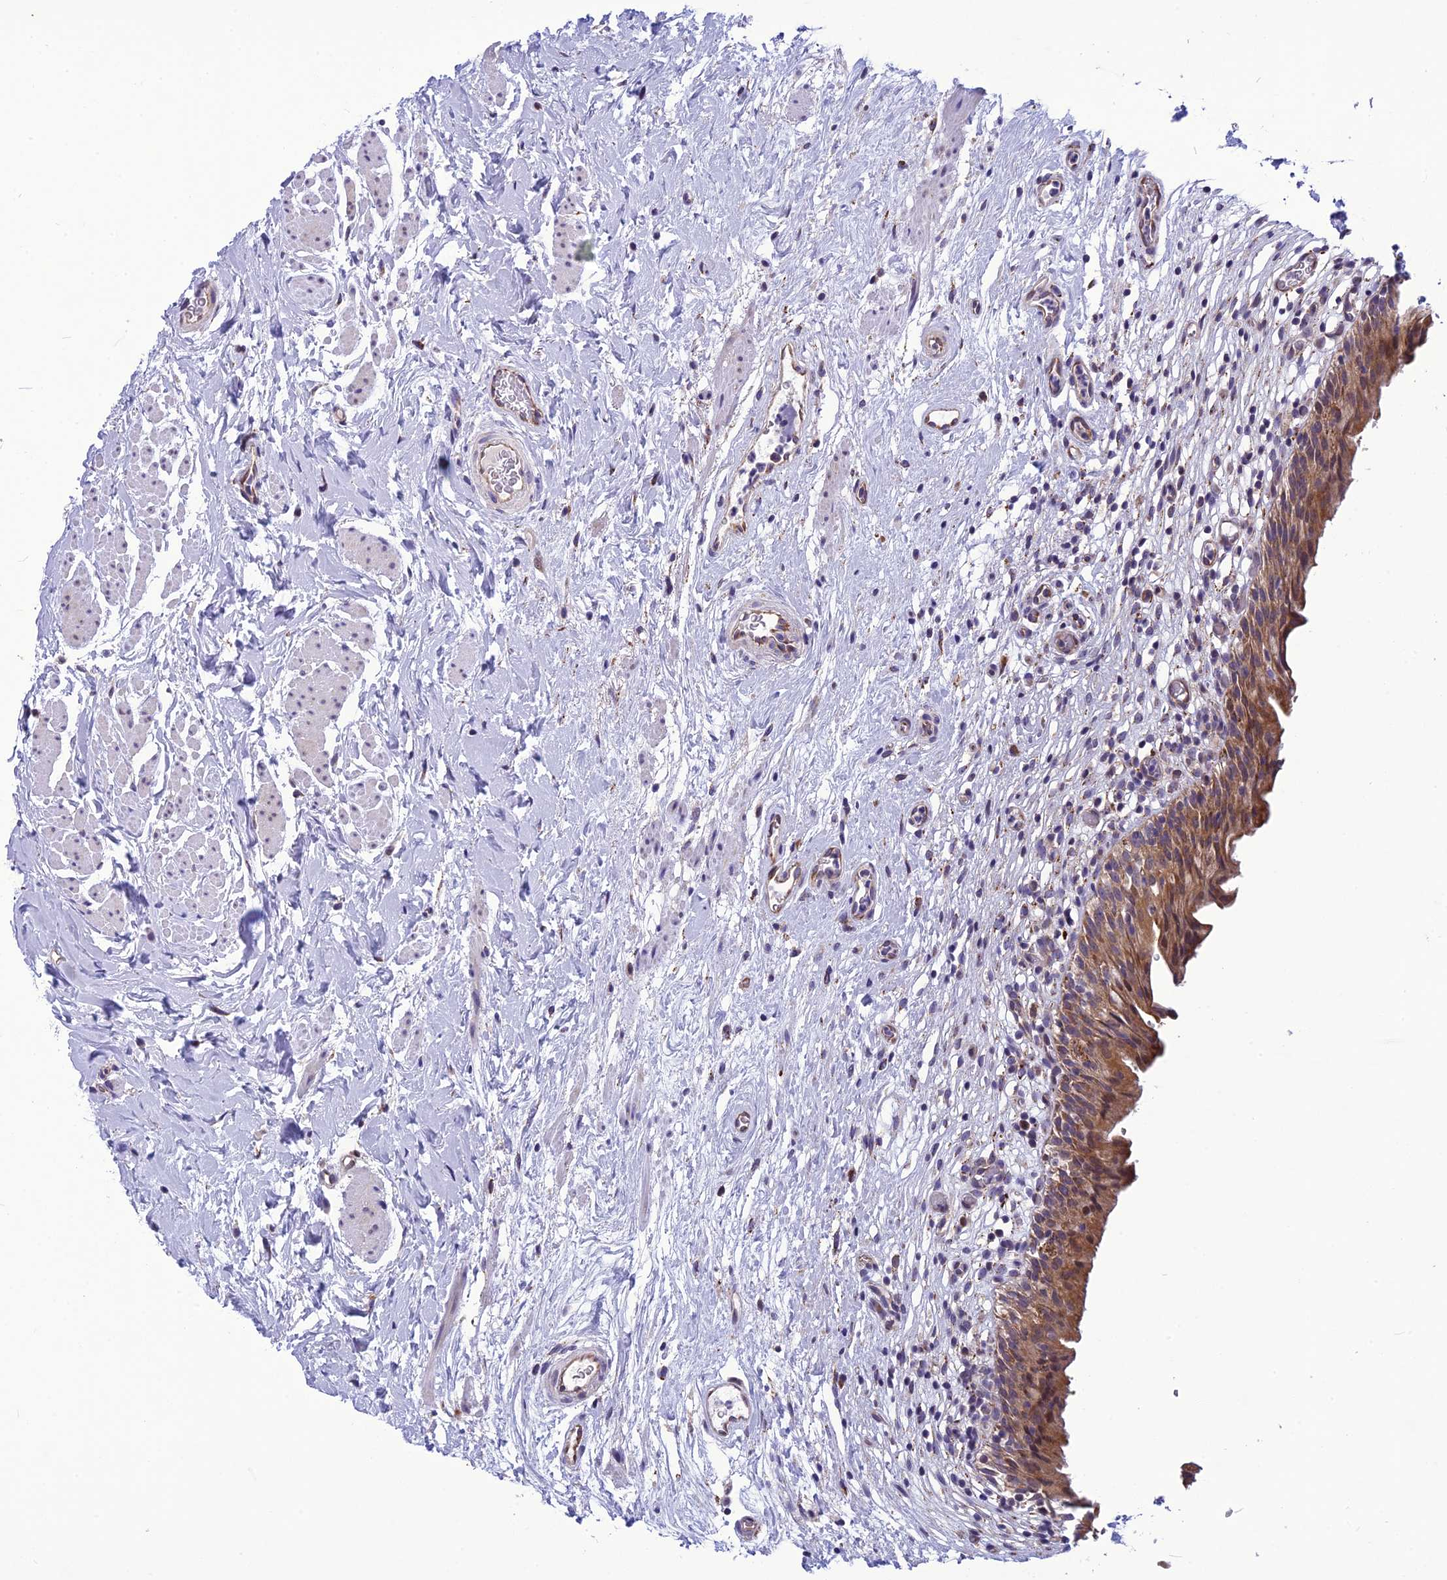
{"staining": {"intensity": "moderate", "quantity": ">75%", "location": "cytoplasmic/membranous"}, "tissue": "urinary bladder", "cell_type": "Urothelial cells", "image_type": "normal", "snomed": [{"axis": "morphology", "description": "Normal tissue, NOS"}, {"axis": "morphology", "description": "Inflammation, NOS"}, {"axis": "topography", "description": "Urinary bladder"}], "caption": "Immunohistochemistry (IHC) histopathology image of benign urinary bladder stained for a protein (brown), which displays medium levels of moderate cytoplasmic/membranous positivity in about >75% of urothelial cells.", "gene": "PSMF1", "patient": {"sex": "male", "age": 63}}